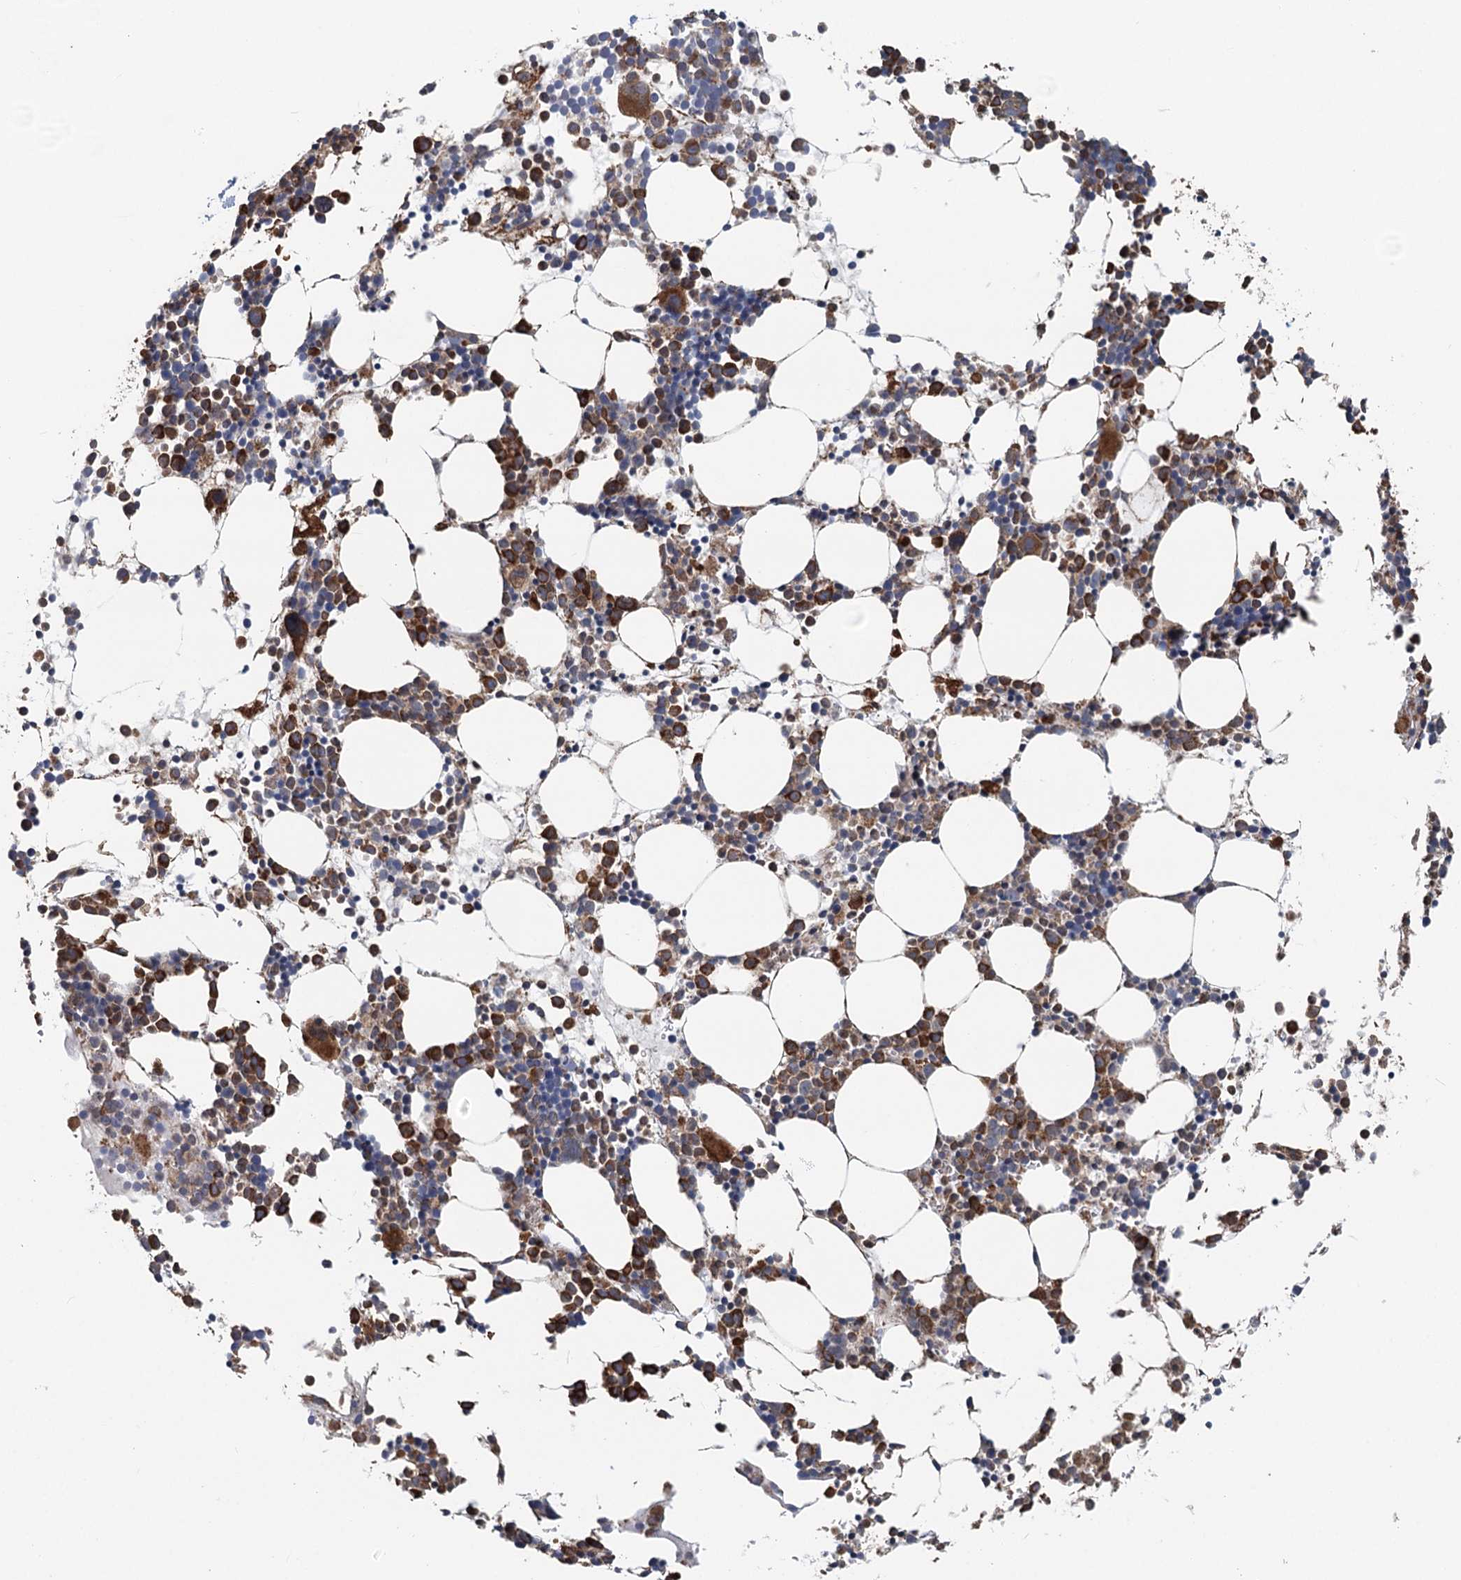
{"staining": {"intensity": "strong", "quantity": "25%-75%", "location": "cytoplasmic/membranous"}, "tissue": "bone marrow", "cell_type": "Hematopoietic cells", "image_type": "normal", "snomed": [{"axis": "morphology", "description": "Normal tissue, NOS"}, {"axis": "topography", "description": "Bone marrow"}], "caption": "An image showing strong cytoplasmic/membranous positivity in about 25%-75% of hematopoietic cells in normal bone marrow, as visualized by brown immunohistochemical staining.", "gene": "RNF111", "patient": {"sex": "female", "age": 89}}